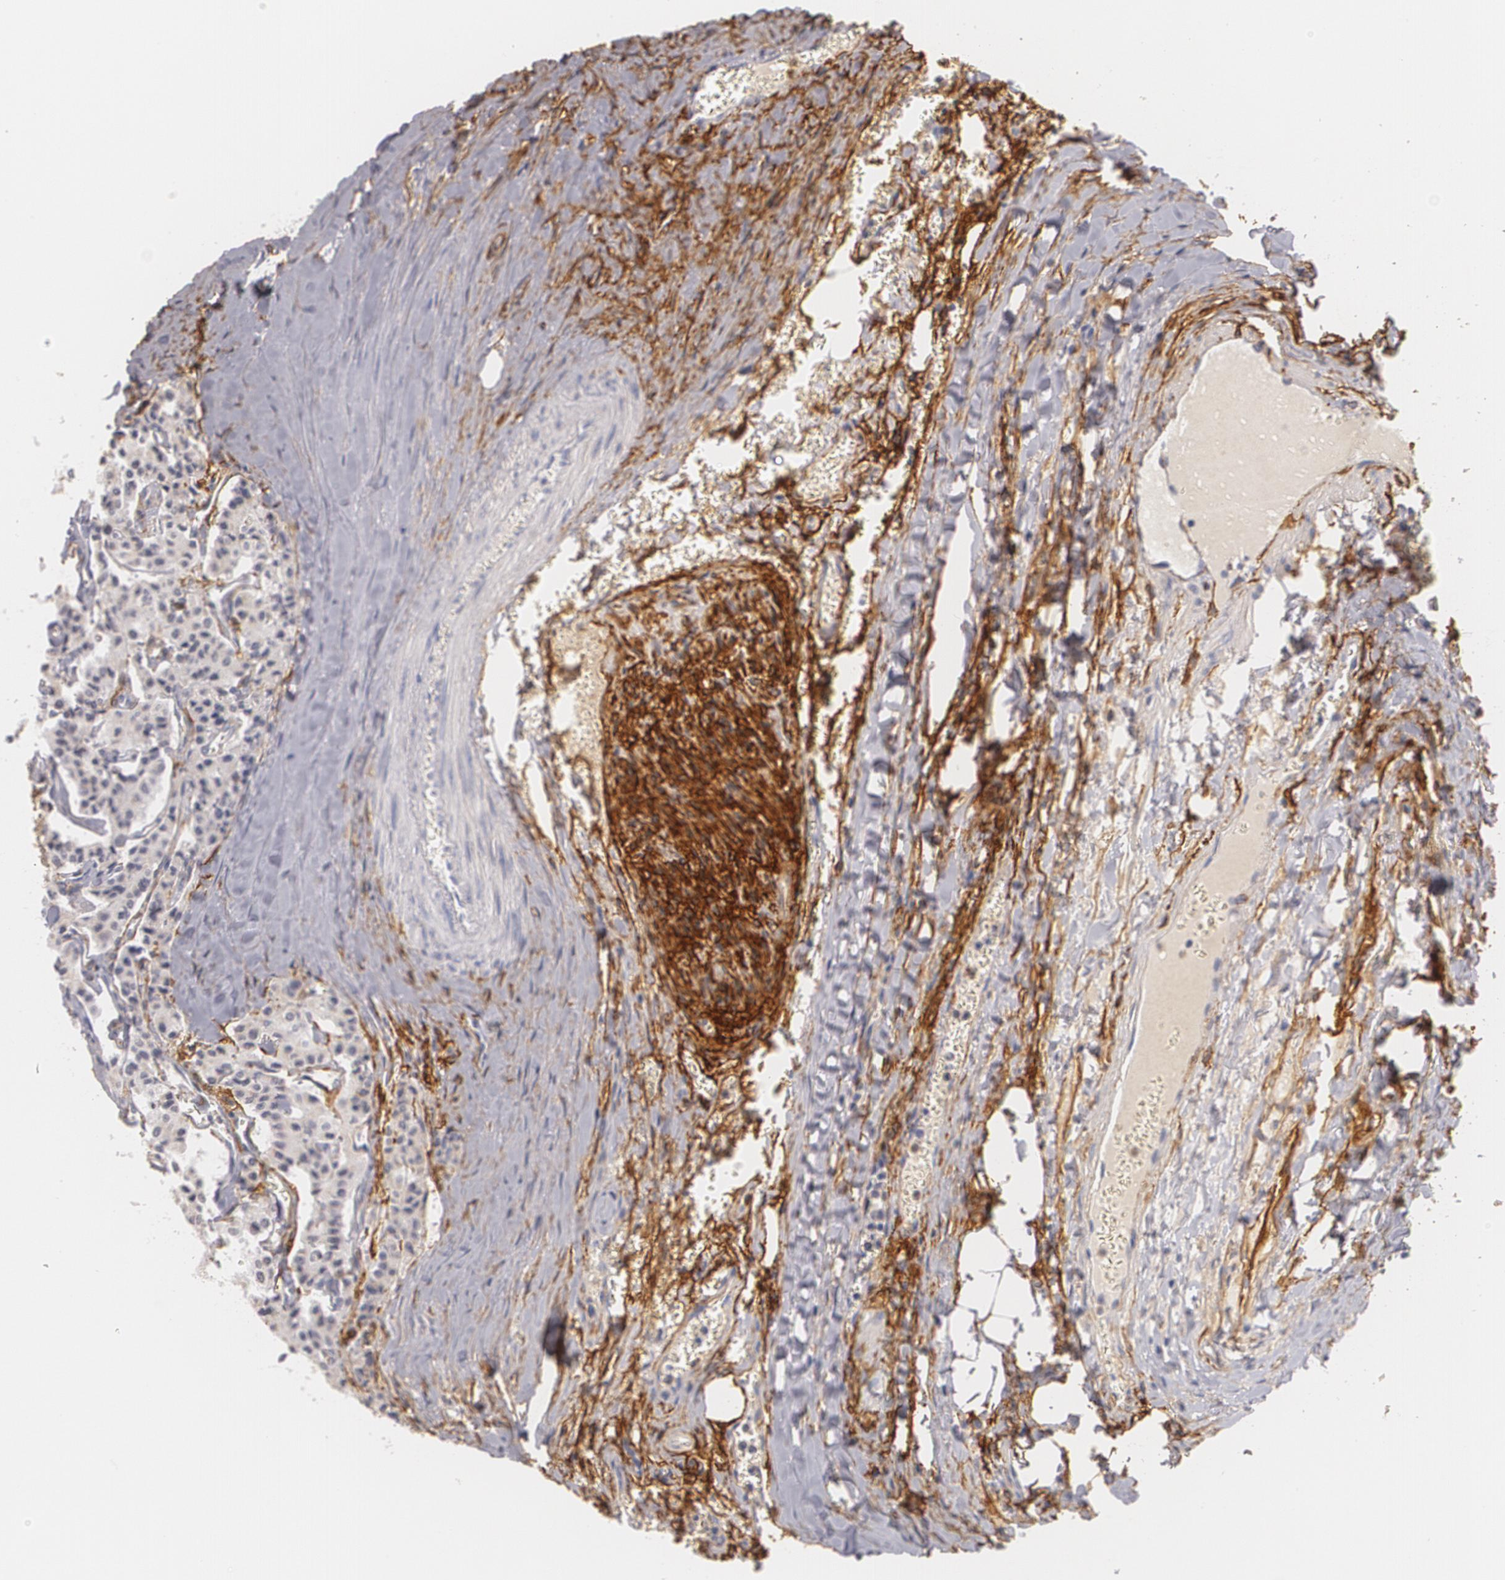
{"staining": {"intensity": "negative", "quantity": "none", "location": "none"}, "tissue": "carcinoid", "cell_type": "Tumor cells", "image_type": "cancer", "snomed": [{"axis": "morphology", "description": "Carcinoid, malignant, NOS"}, {"axis": "topography", "description": "Bronchus"}], "caption": "Immunohistochemistry of carcinoid displays no staining in tumor cells.", "gene": "NGFR", "patient": {"sex": "male", "age": 55}}